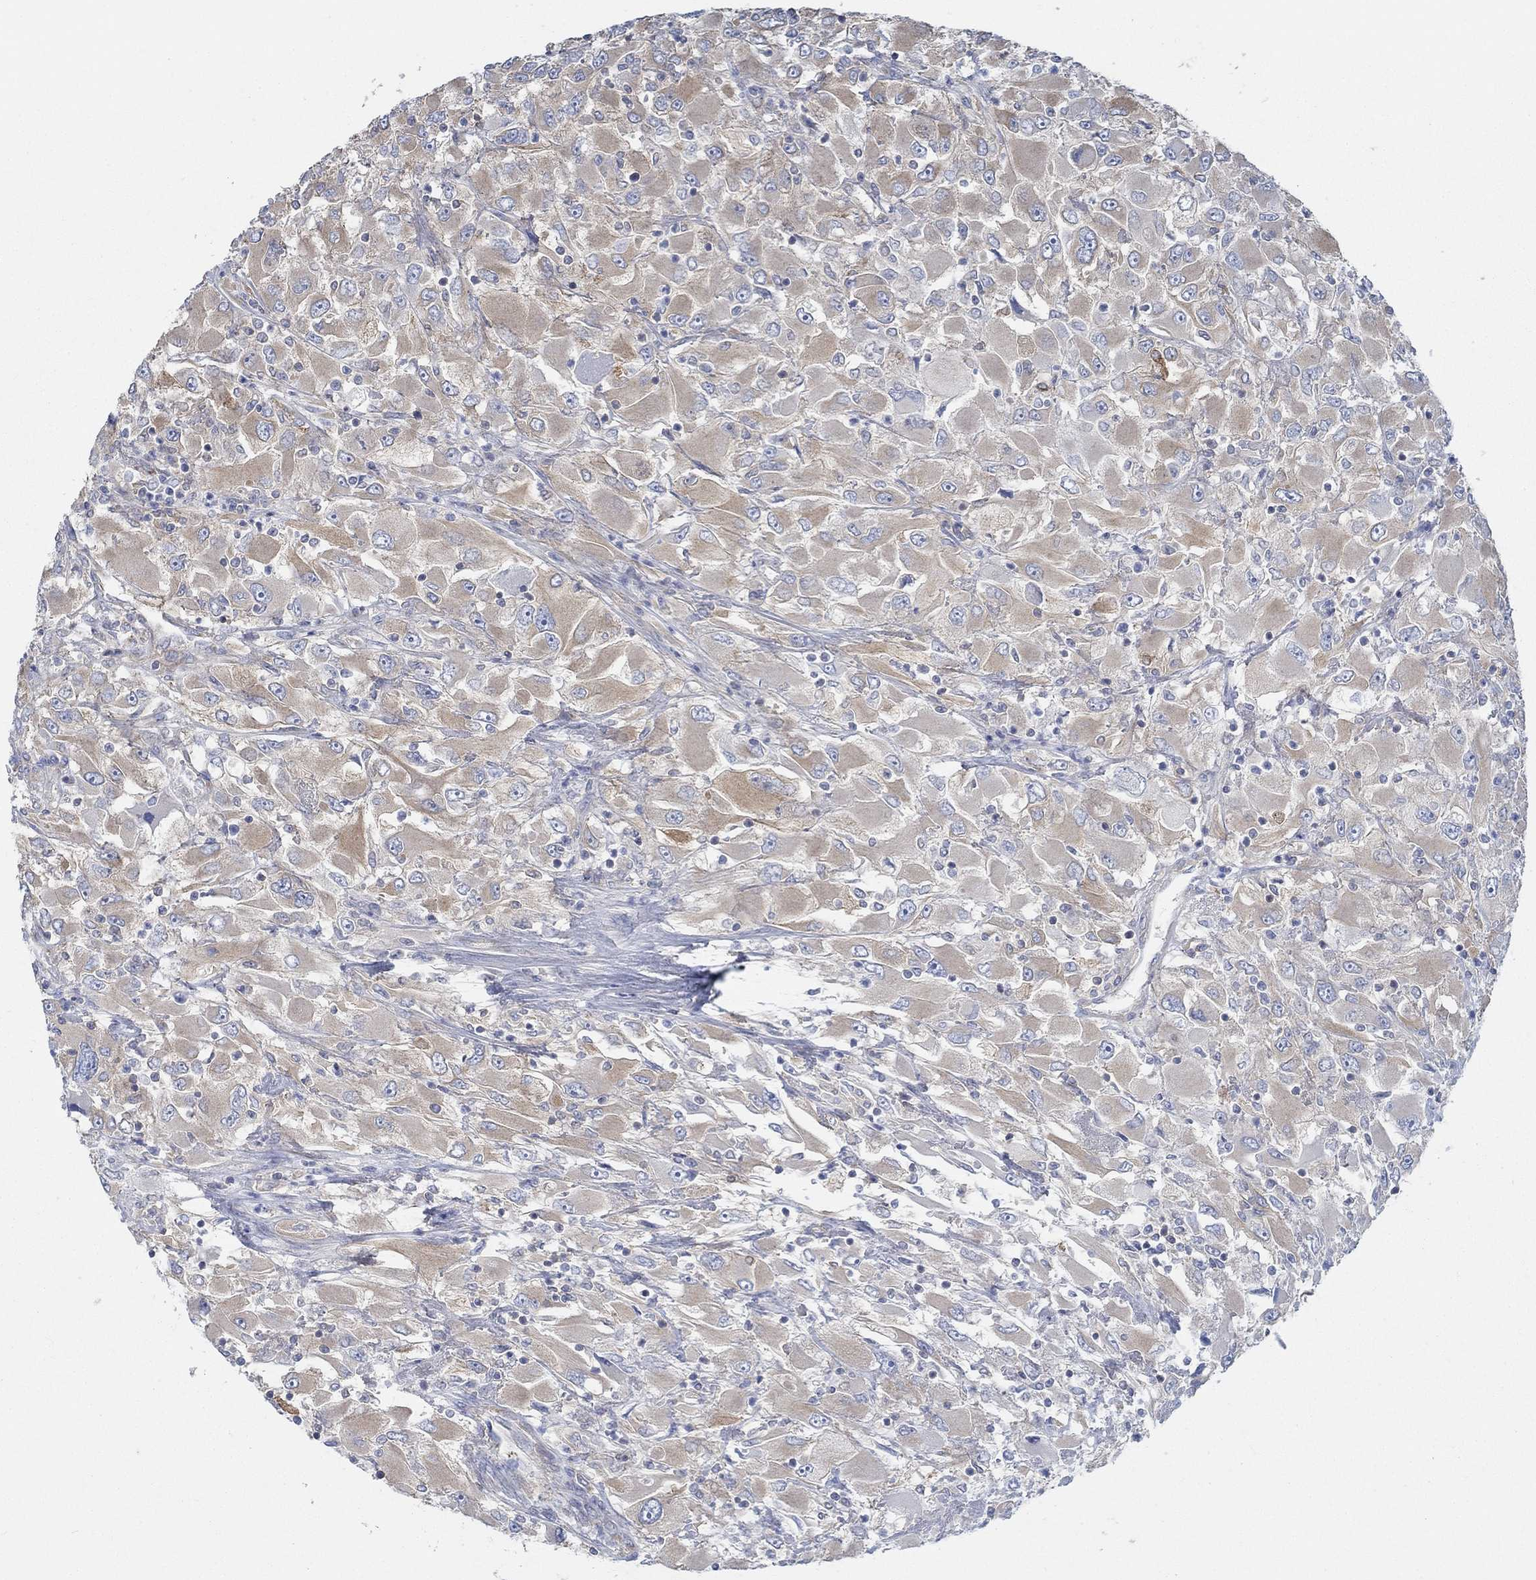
{"staining": {"intensity": "weak", "quantity": "25%-75%", "location": "cytoplasmic/membranous"}, "tissue": "renal cancer", "cell_type": "Tumor cells", "image_type": "cancer", "snomed": [{"axis": "morphology", "description": "Adenocarcinoma, NOS"}, {"axis": "topography", "description": "Kidney"}], "caption": "A micrograph of human renal cancer stained for a protein displays weak cytoplasmic/membranous brown staining in tumor cells.", "gene": "SPAG9", "patient": {"sex": "female", "age": 52}}